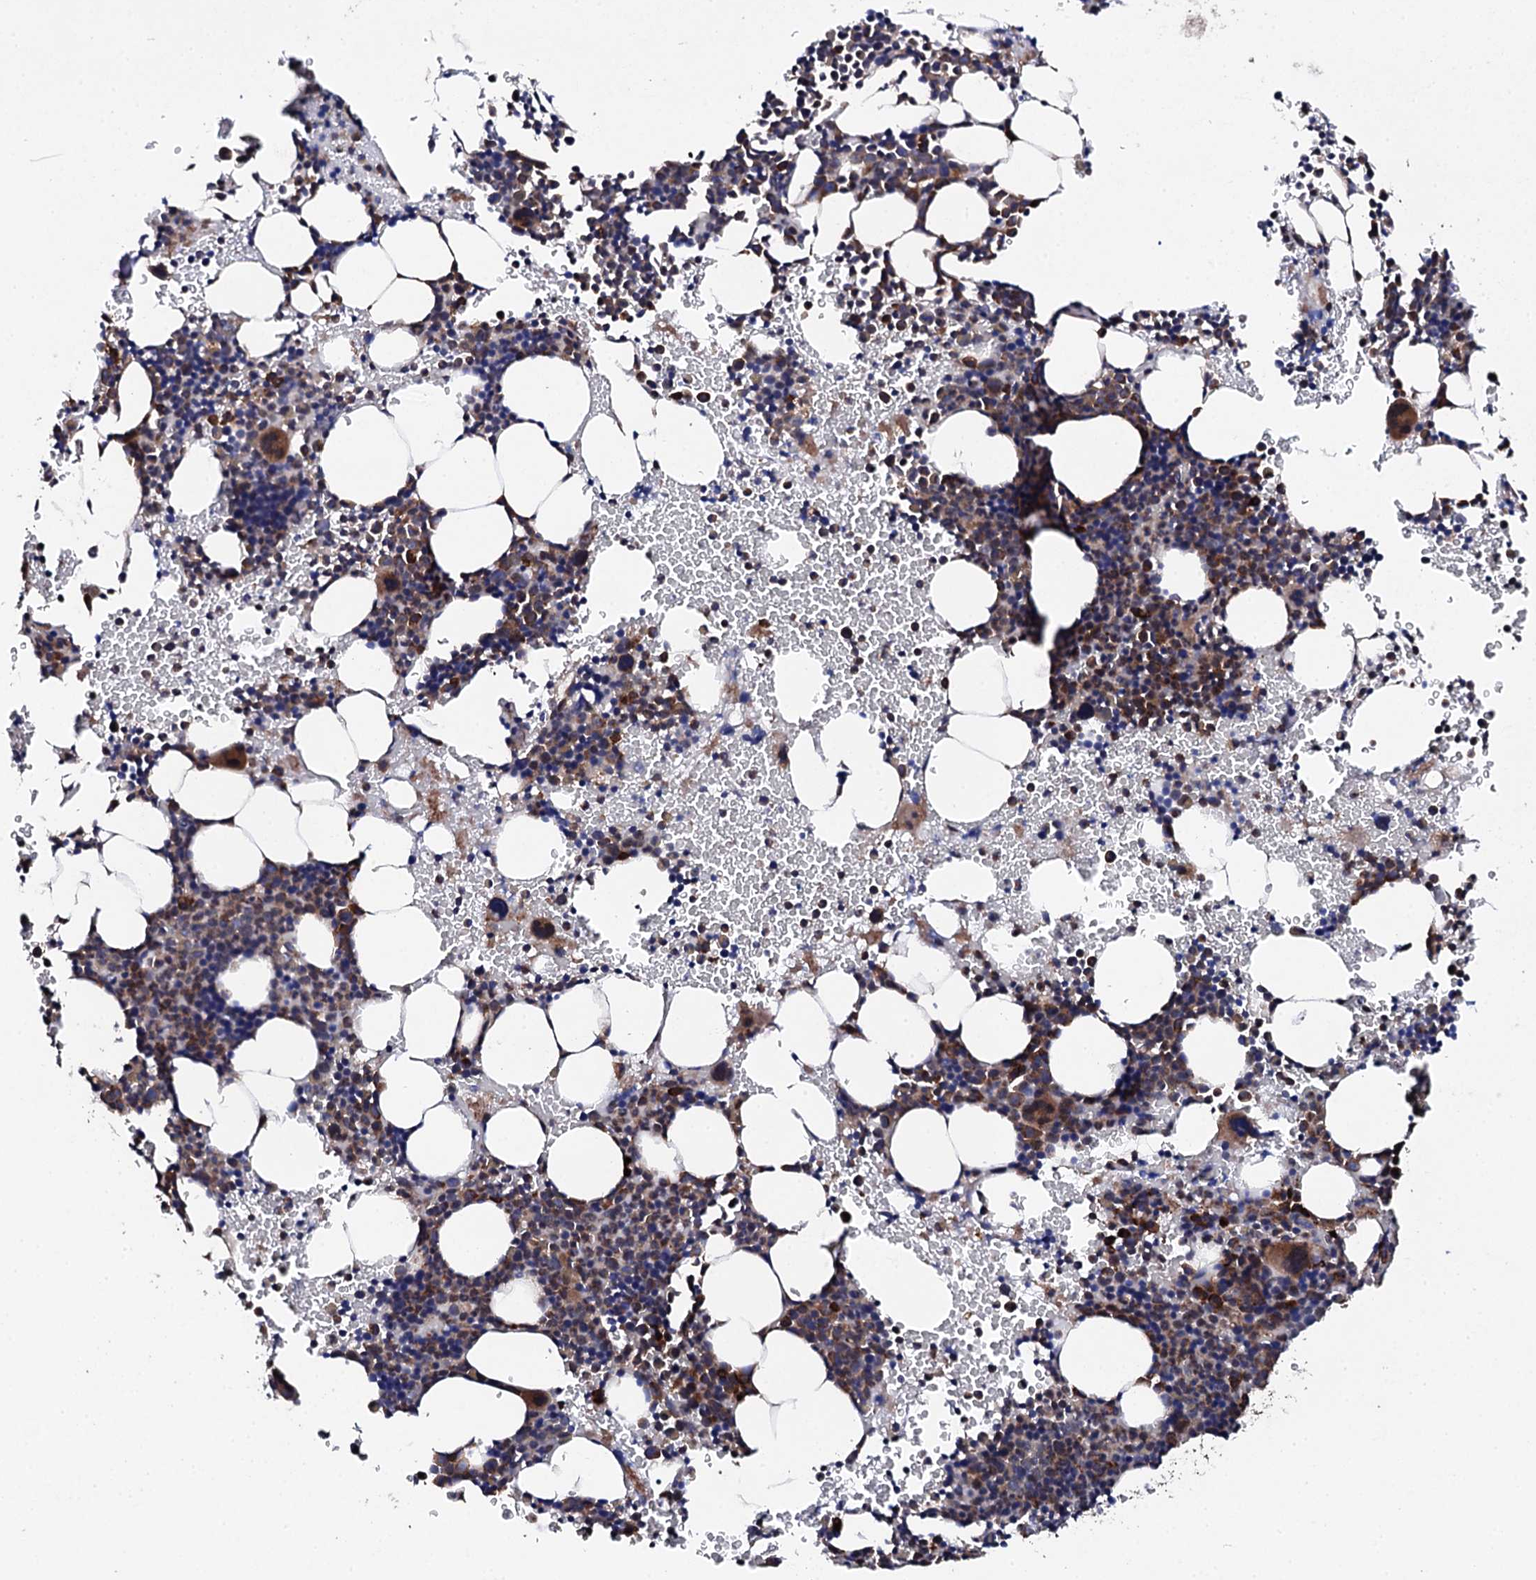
{"staining": {"intensity": "moderate", "quantity": "25%-75%", "location": "cytoplasmic/membranous"}, "tissue": "bone marrow", "cell_type": "Hematopoietic cells", "image_type": "normal", "snomed": [{"axis": "morphology", "description": "Normal tissue, NOS"}, {"axis": "topography", "description": "Bone marrow"}], "caption": "The micrograph reveals immunohistochemical staining of unremarkable bone marrow. There is moderate cytoplasmic/membranous staining is present in about 25%-75% of hematopoietic cells. (Brightfield microscopy of DAB IHC at high magnification).", "gene": "LIPT2", "patient": {"sex": "male", "age": 41}}